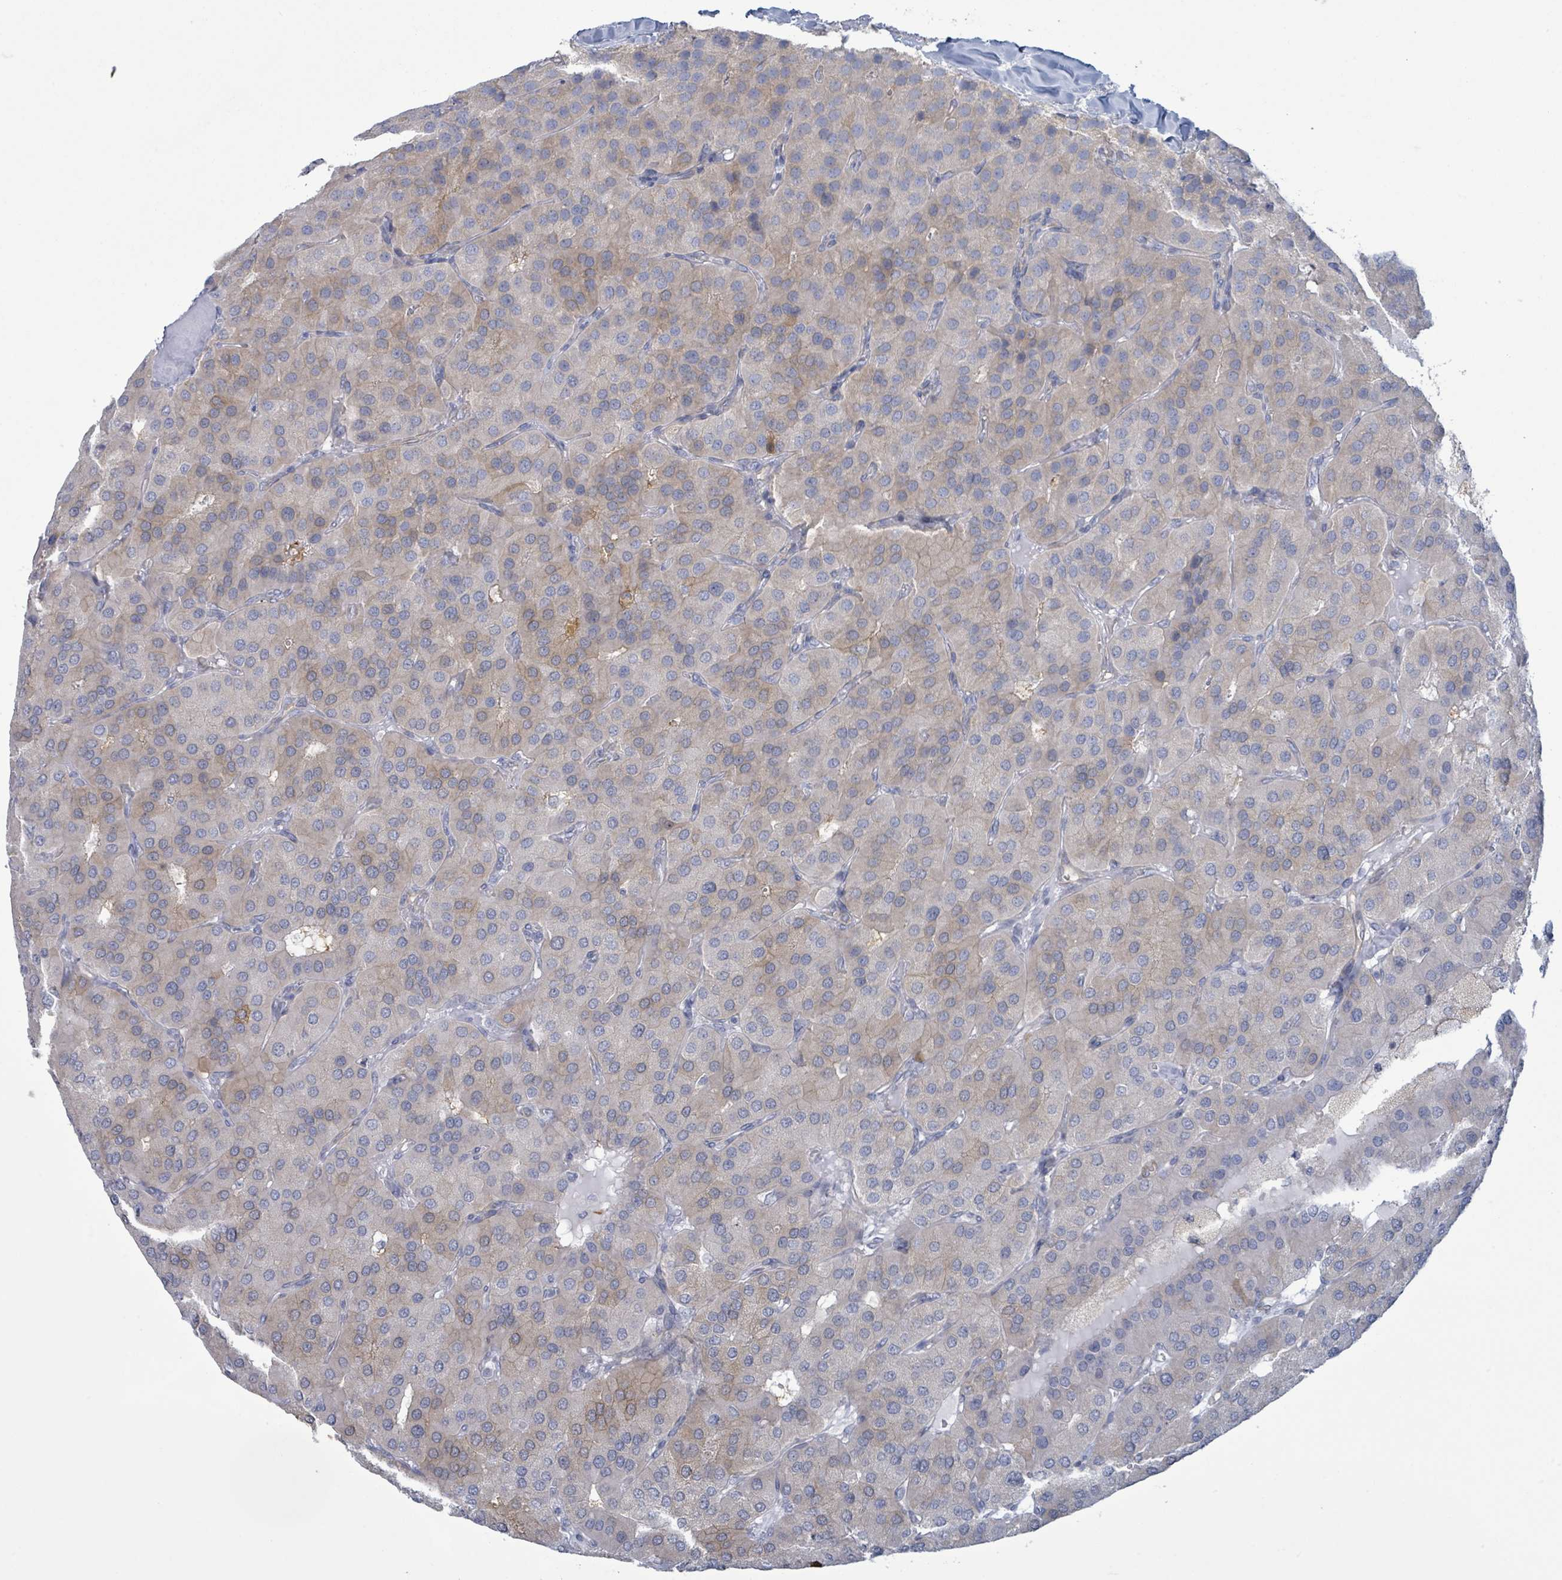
{"staining": {"intensity": "weak", "quantity": "<25%", "location": "cytoplasmic/membranous"}, "tissue": "parathyroid gland", "cell_type": "Glandular cells", "image_type": "normal", "snomed": [{"axis": "morphology", "description": "Normal tissue, NOS"}, {"axis": "morphology", "description": "Adenoma, NOS"}, {"axis": "topography", "description": "Parathyroid gland"}], "caption": "An immunohistochemistry (IHC) photomicrograph of unremarkable parathyroid gland is shown. There is no staining in glandular cells of parathyroid gland.", "gene": "COL13A1", "patient": {"sex": "female", "age": 86}}